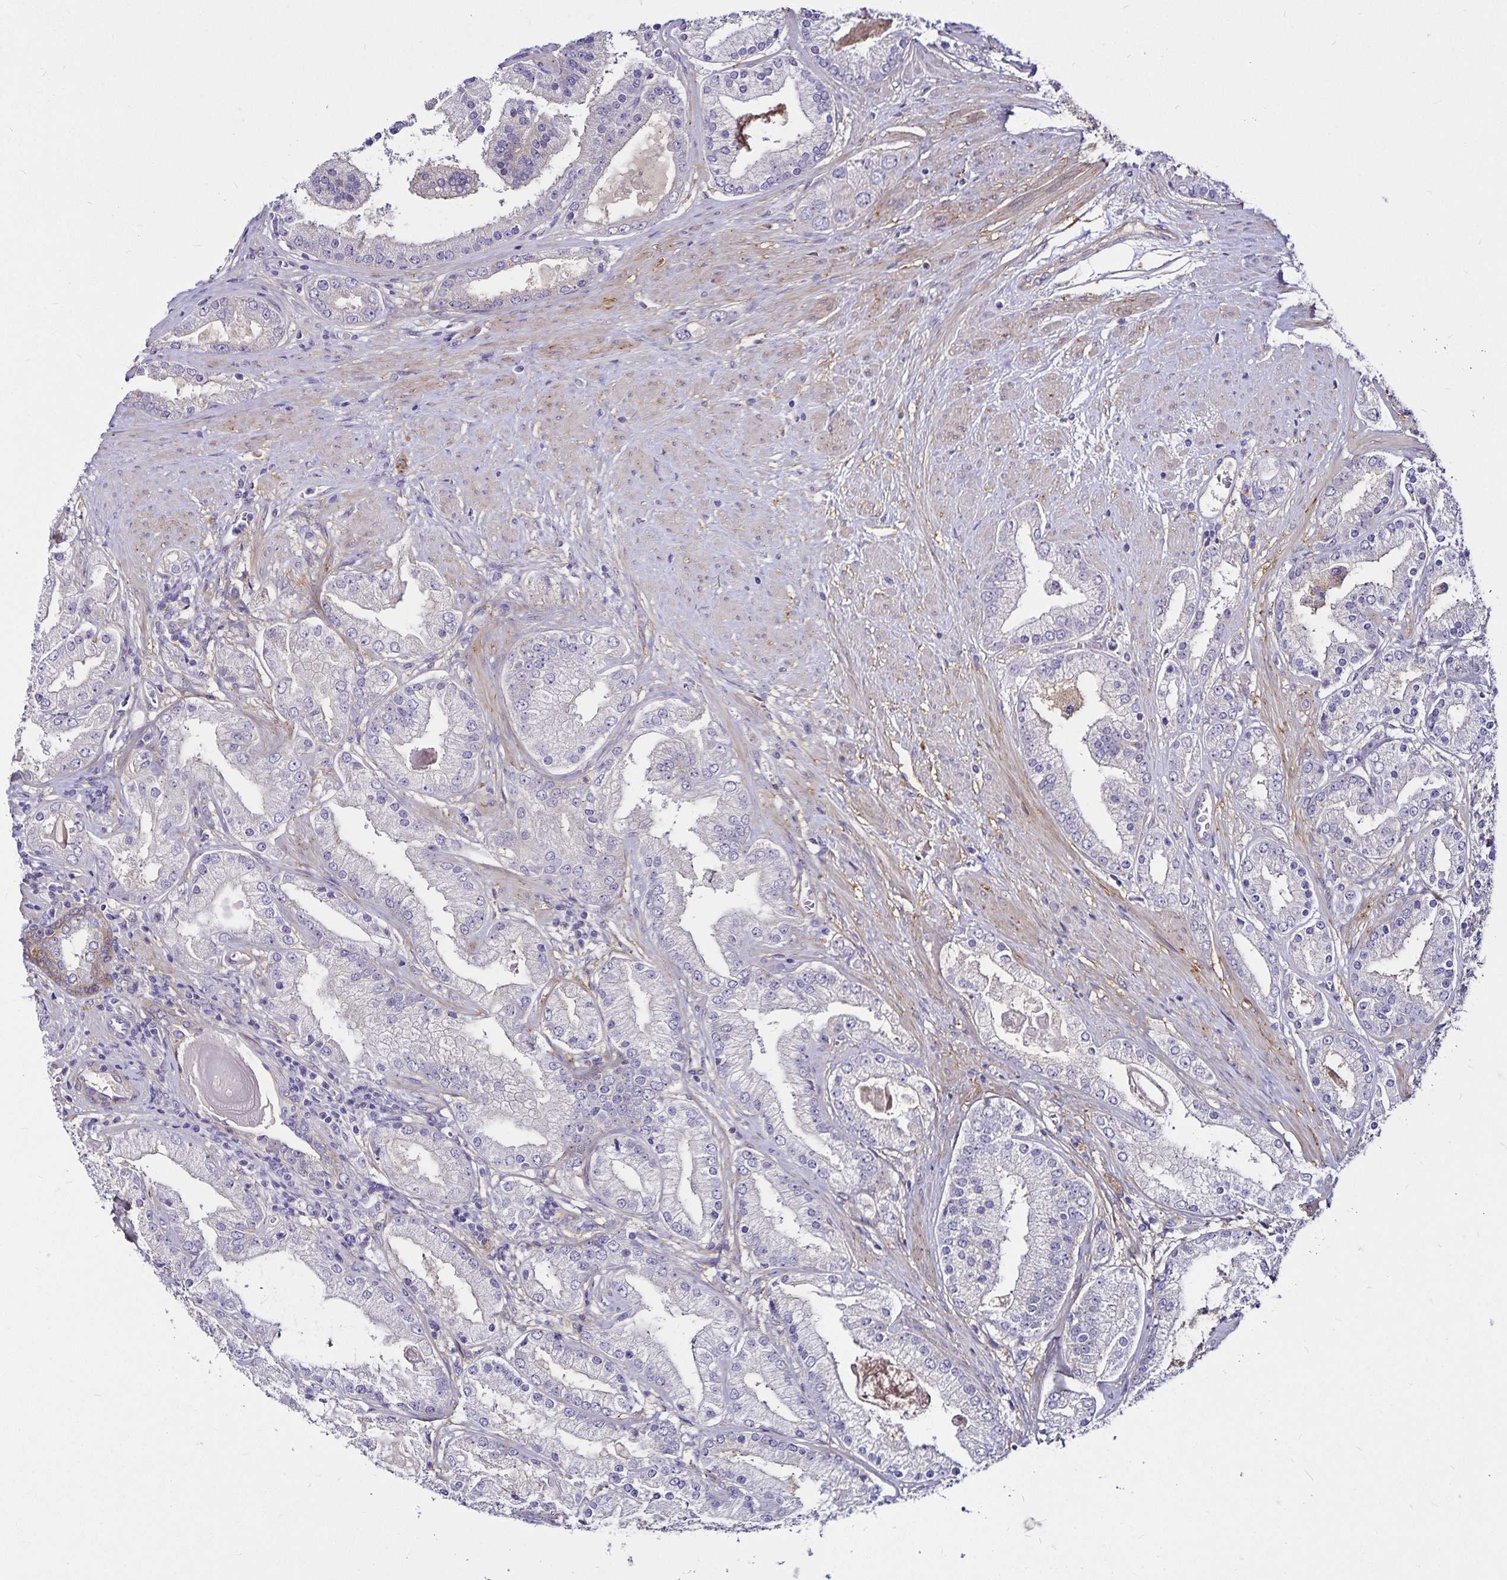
{"staining": {"intensity": "negative", "quantity": "none", "location": "none"}, "tissue": "prostate cancer", "cell_type": "Tumor cells", "image_type": "cancer", "snomed": [{"axis": "morphology", "description": "Adenocarcinoma, High grade"}, {"axis": "topography", "description": "Prostate"}], "caption": "This is an immunohistochemistry (IHC) image of human adenocarcinoma (high-grade) (prostate). There is no expression in tumor cells.", "gene": "GNG12", "patient": {"sex": "male", "age": 67}}